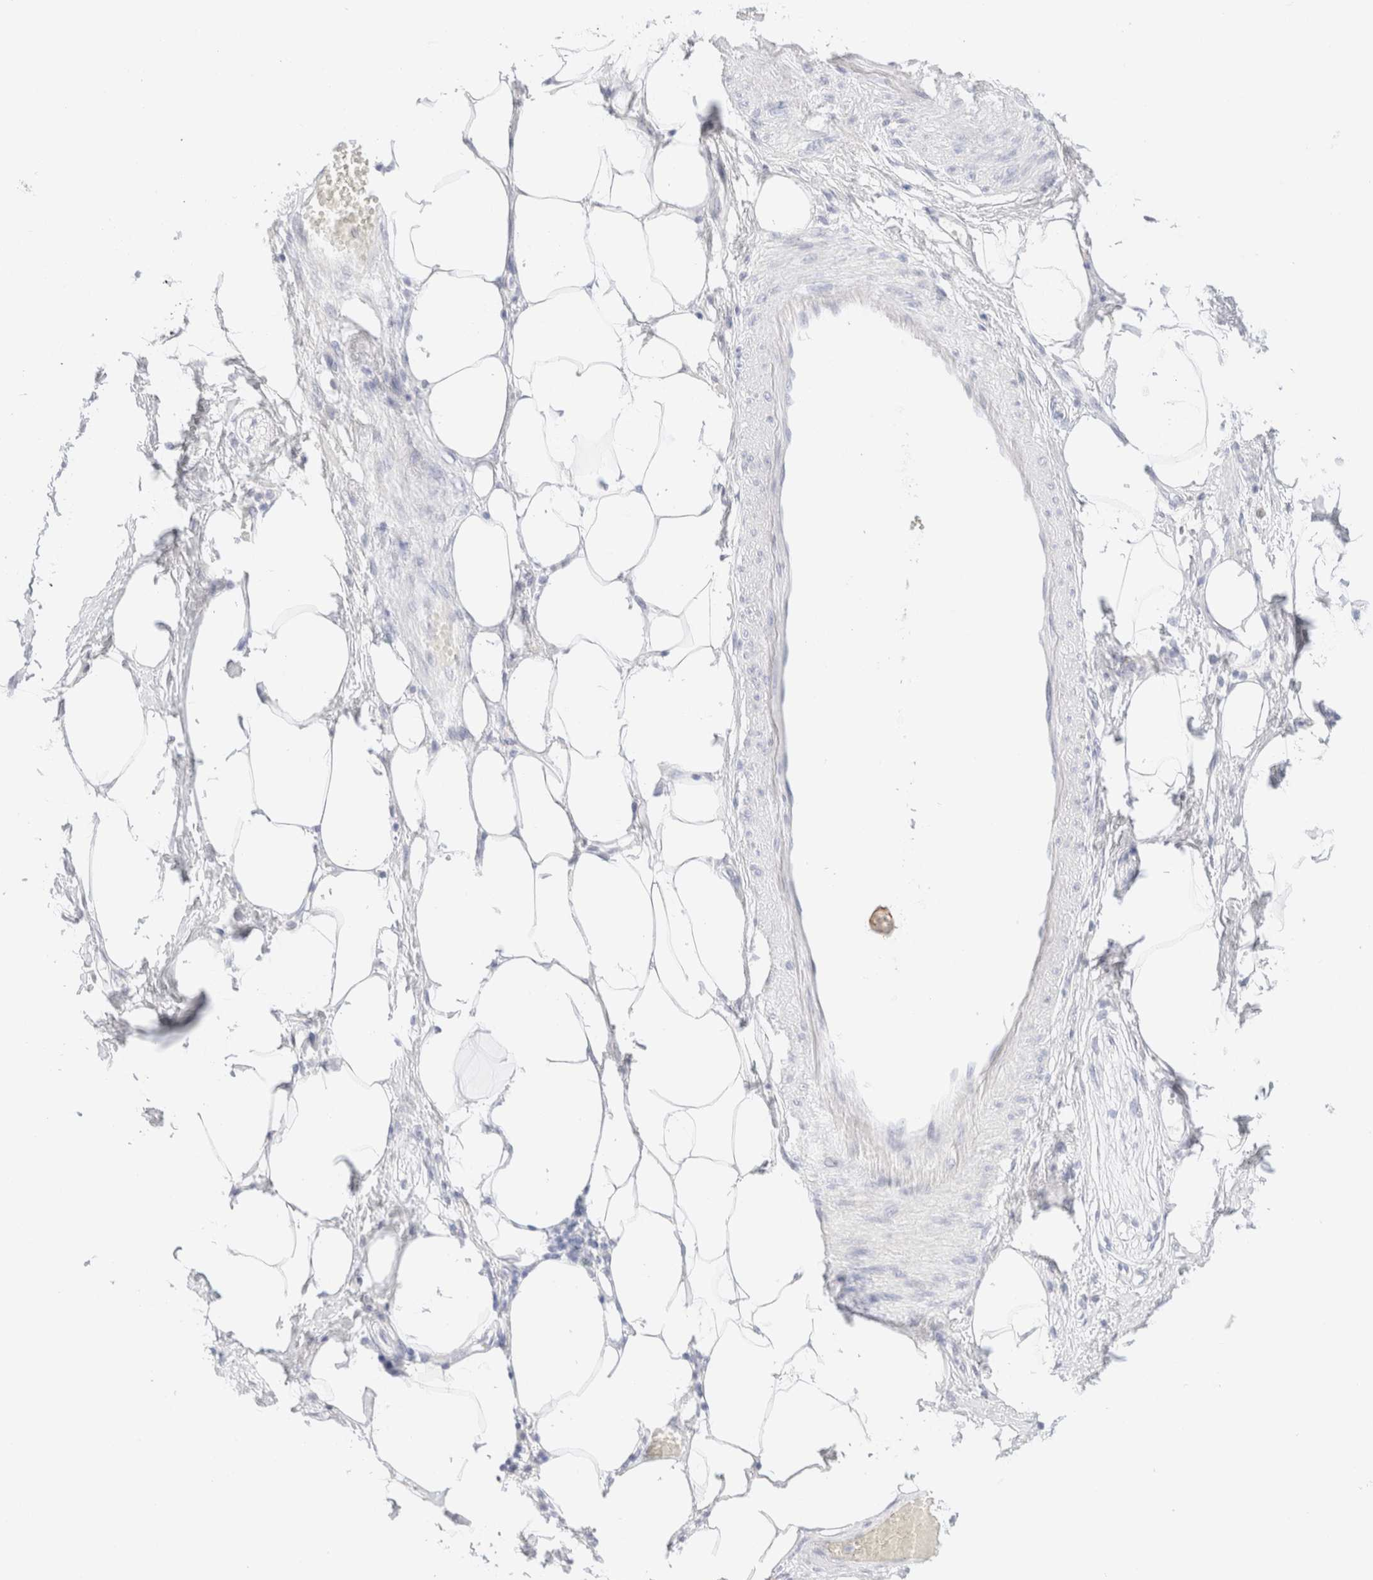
{"staining": {"intensity": "negative", "quantity": "none", "location": "none"}, "tissue": "pancreatic cancer", "cell_type": "Tumor cells", "image_type": "cancer", "snomed": [{"axis": "morphology", "description": "Normal tissue, NOS"}, {"axis": "morphology", "description": "Adenocarcinoma, NOS"}, {"axis": "topography", "description": "Pancreas"}, {"axis": "topography", "description": "Duodenum"}], "caption": "Human adenocarcinoma (pancreatic) stained for a protein using immunohistochemistry (IHC) reveals no staining in tumor cells.", "gene": "KRT15", "patient": {"sex": "female", "age": 60}}